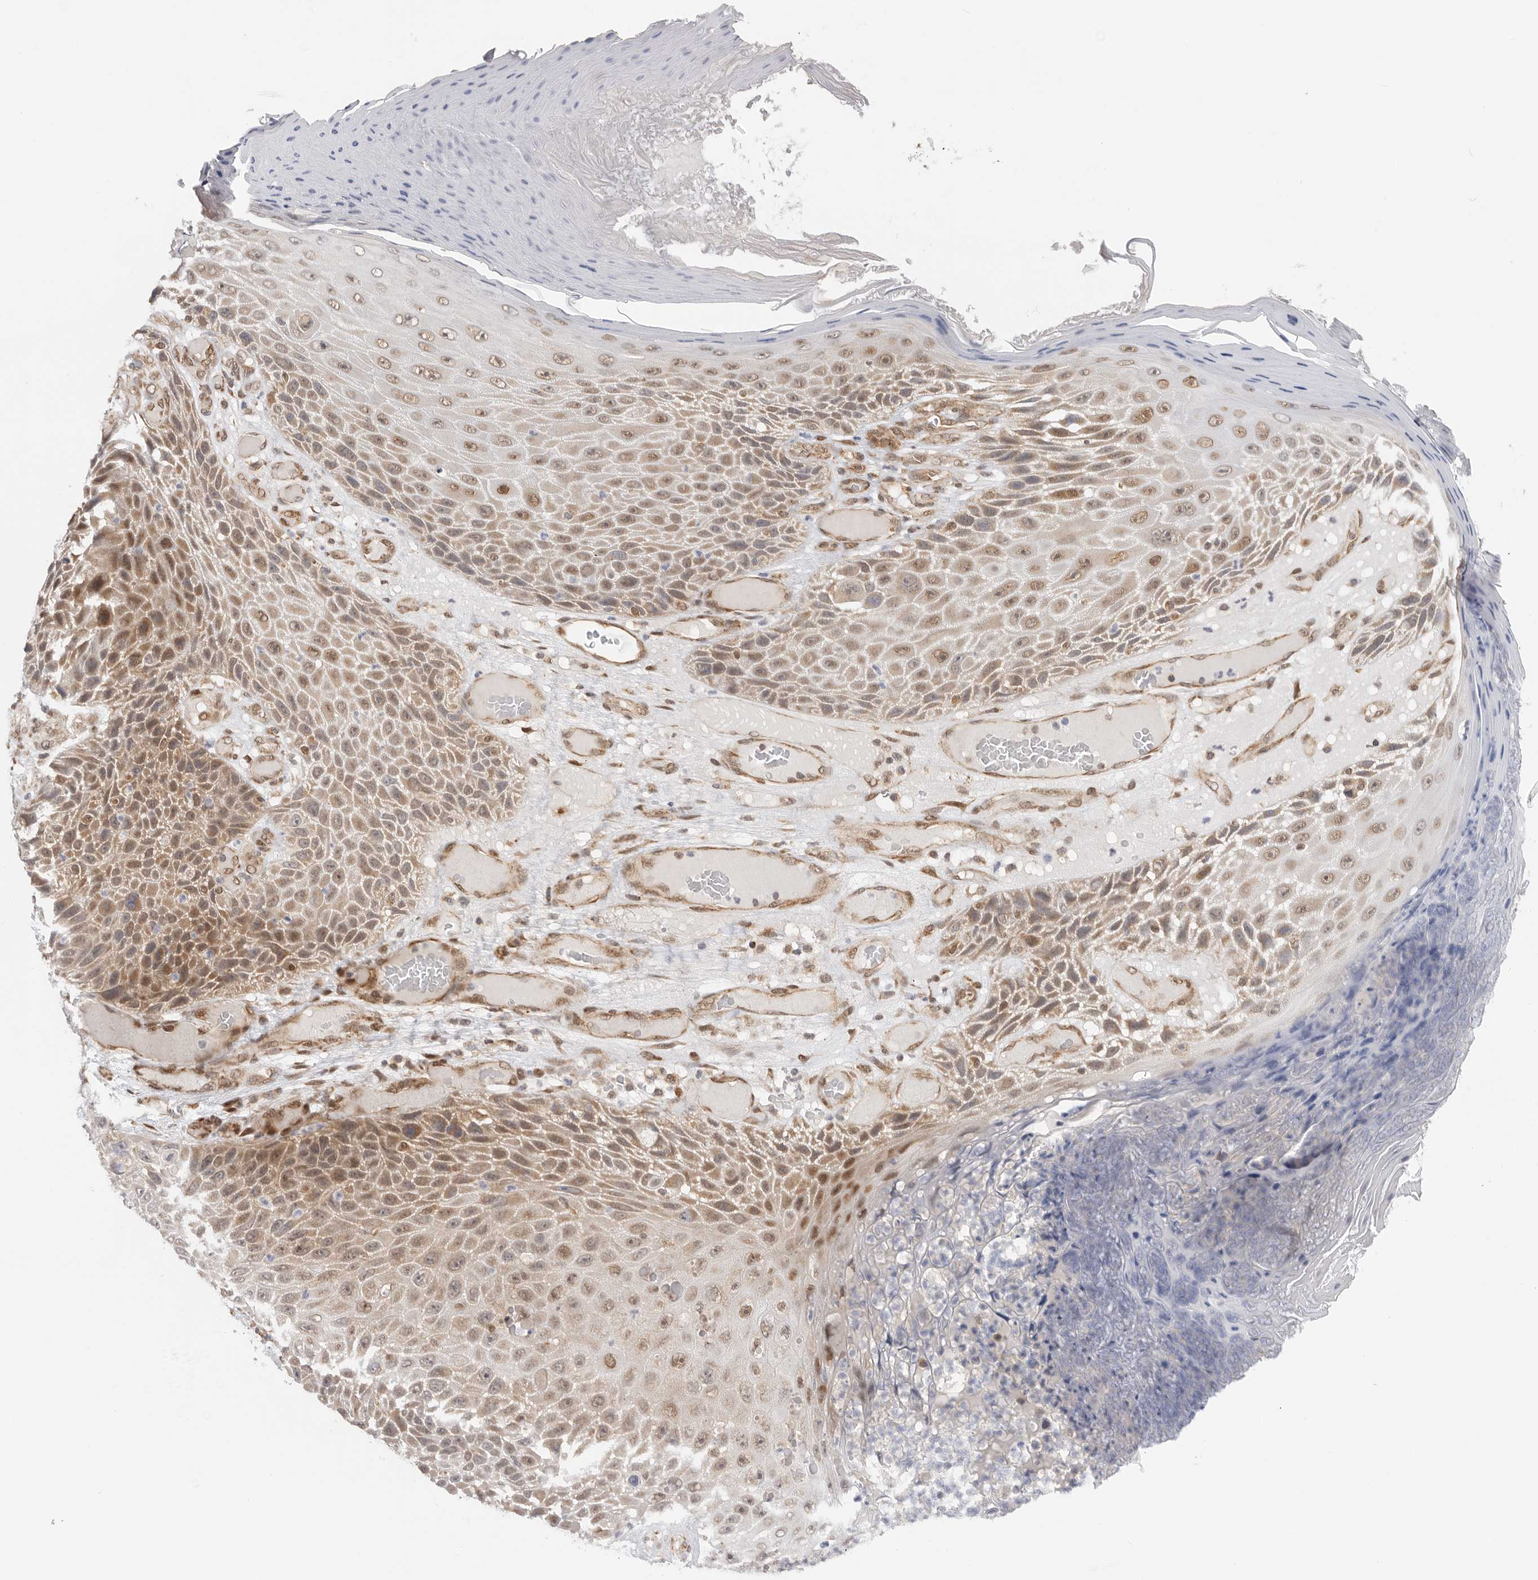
{"staining": {"intensity": "weak", "quantity": "25%-75%", "location": "cytoplasmic/membranous"}, "tissue": "skin cancer", "cell_type": "Tumor cells", "image_type": "cancer", "snomed": [{"axis": "morphology", "description": "Squamous cell carcinoma, NOS"}, {"axis": "topography", "description": "Skin"}], "caption": "Protein expression analysis of human skin squamous cell carcinoma reveals weak cytoplasmic/membranous positivity in approximately 25%-75% of tumor cells.", "gene": "DCAF8", "patient": {"sex": "female", "age": 88}}